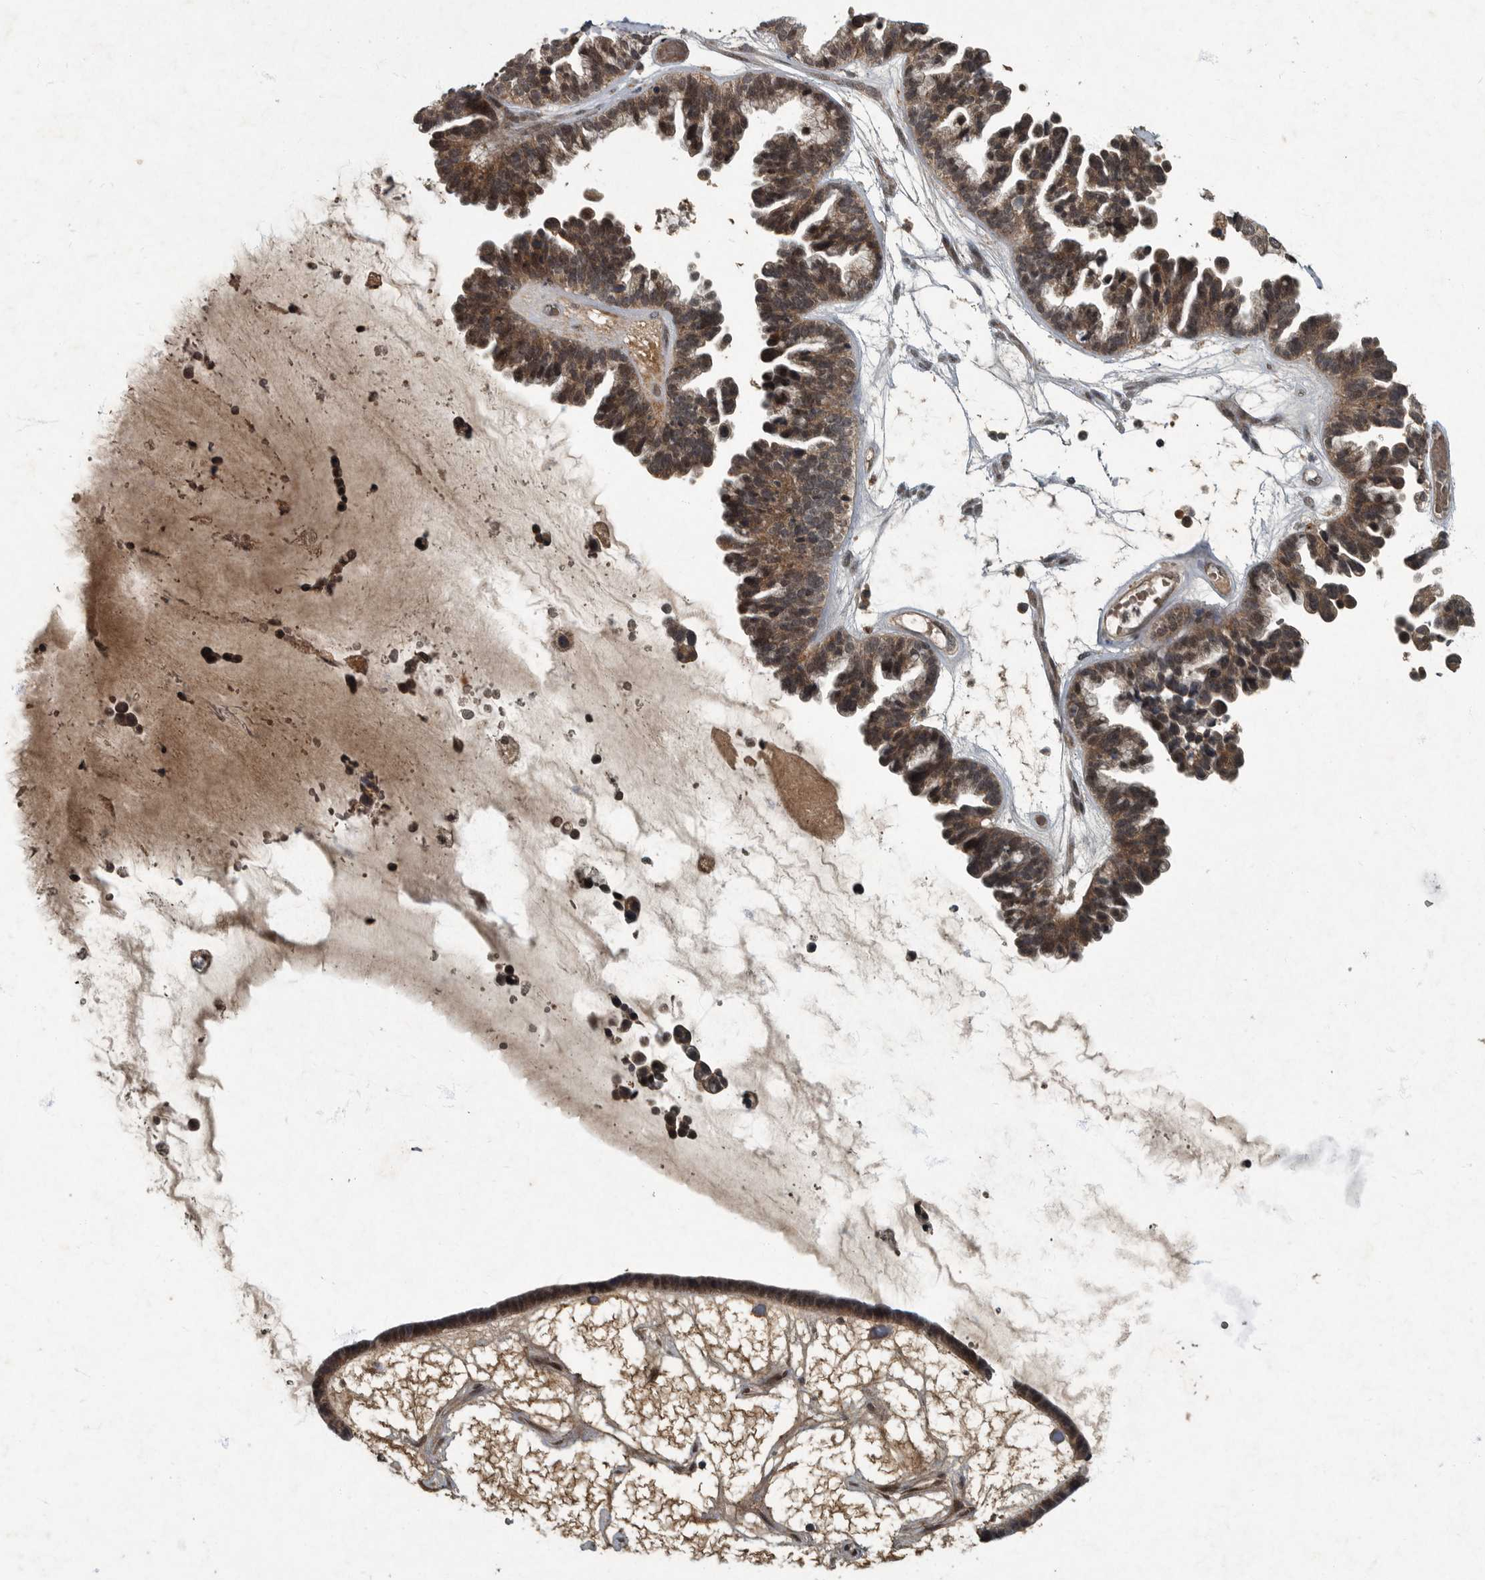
{"staining": {"intensity": "moderate", "quantity": ">75%", "location": "cytoplasmic/membranous,nuclear"}, "tissue": "ovarian cancer", "cell_type": "Tumor cells", "image_type": "cancer", "snomed": [{"axis": "morphology", "description": "Cystadenocarcinoma, serous, NOS"}, {"axis": "topography", "description": "Ovary"}], "caption": "This photomicrograph reveals immunohistochemistry staining of human ovarian cancer (serous cystadenocarcinoma), with medium moderate cytoplasmic/membranous and nuclear positivity in approximately >75% of tumor cells.", "gene": "FOXO1", "patient": {"sex": "female", "age": 56}}